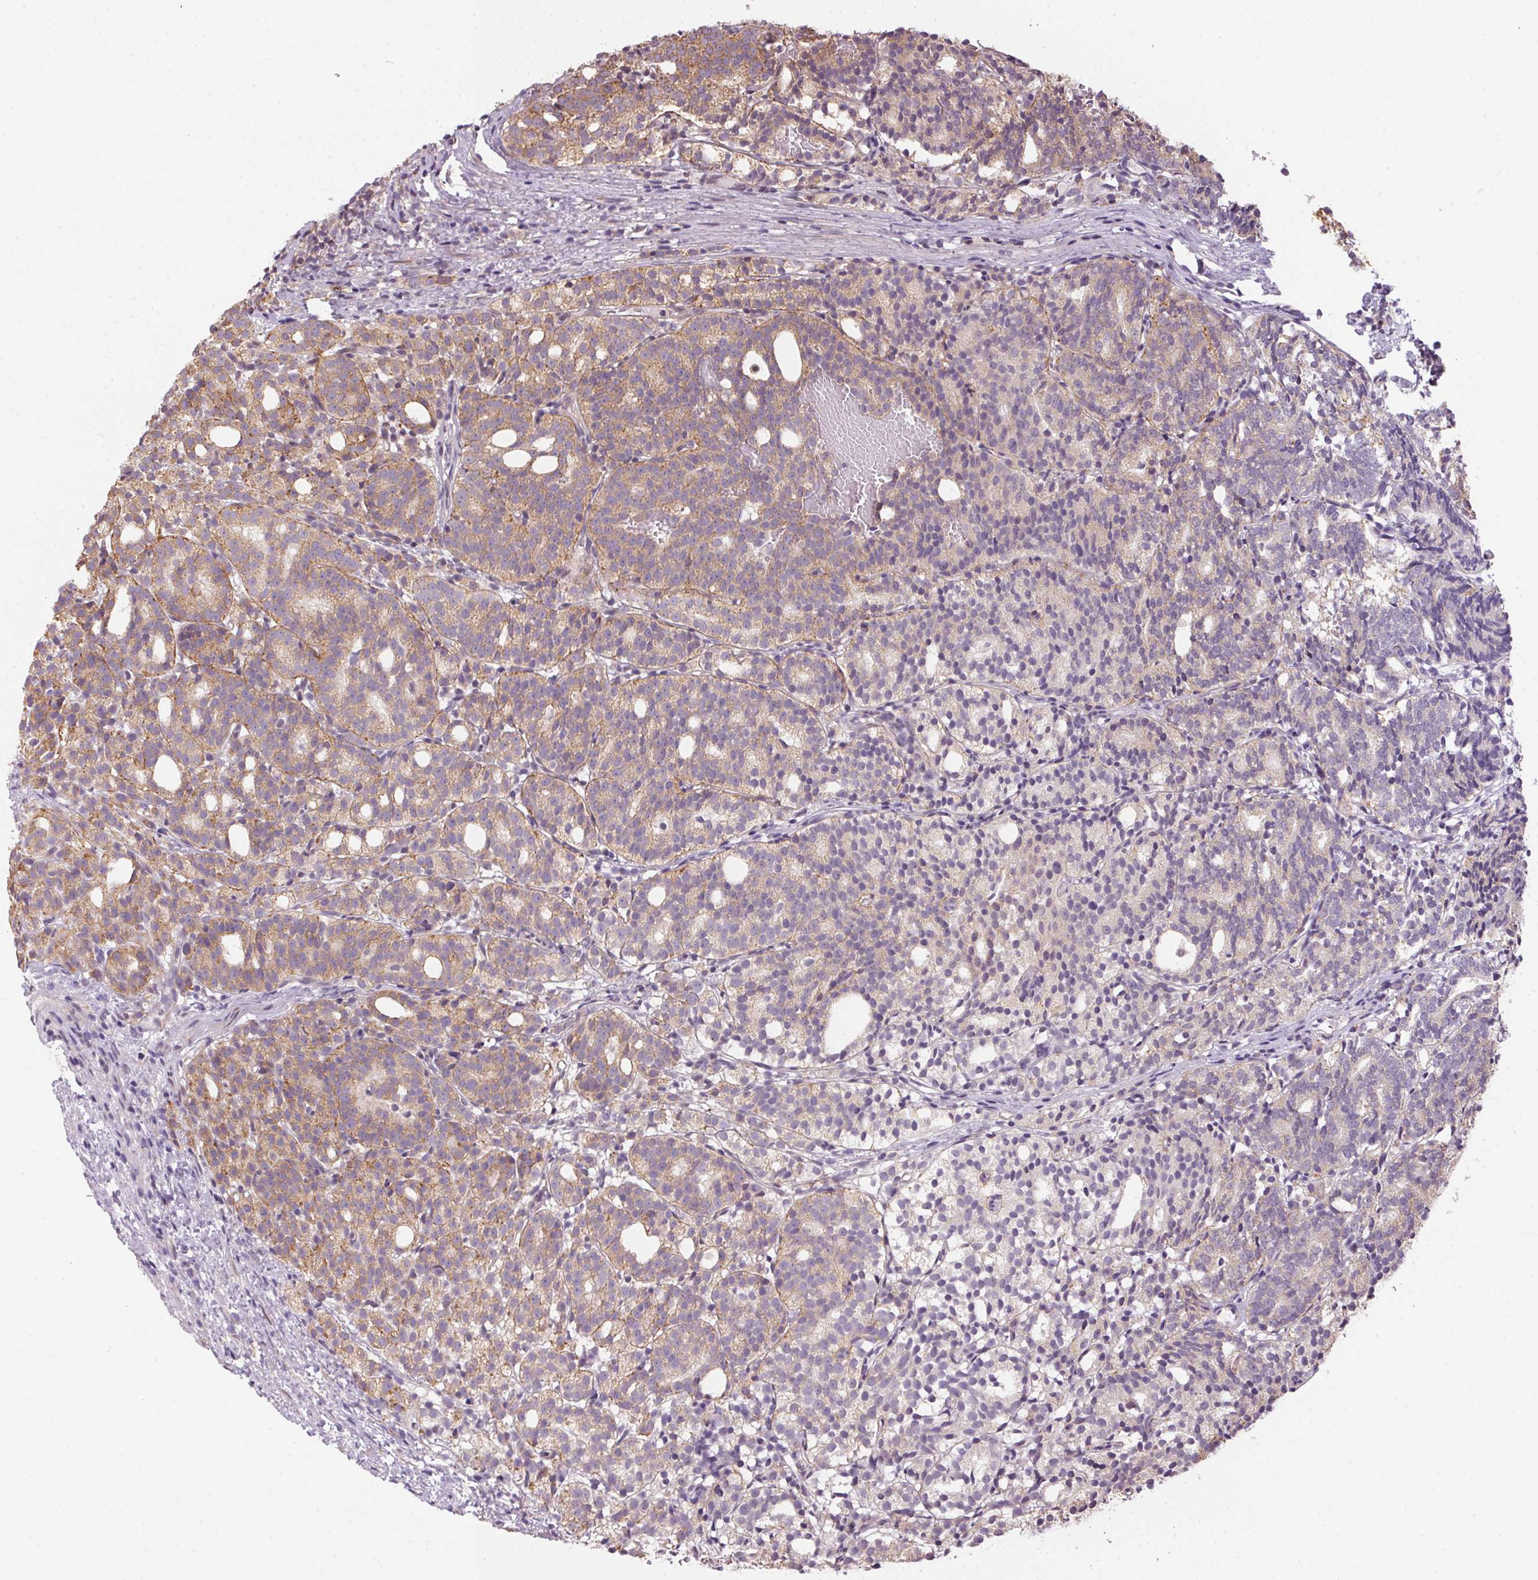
{"staining": {"intensity": "weak", "quantity": ">75%", "location": "cytoplasmic/membranous"}, "tissue": "prostate cancer", "cell_type": "Tumor cells", "image_type": "cancer", "snomed": [{"axis": "morphology", "description": "Adenocarcinoma, High grade"}, {"axis": "topography", "description": "Prostate"}], "caption": "Immunohistochemistry micrograph of prostate high-grade adenocarcinoma stained for a protein (brown), which reveals low levels of weak cytoplasmic/membranous expression in approximately >75% of tumor cells.", "gene": "SC5D", "patient": {"sex": "male", "age": 53}}